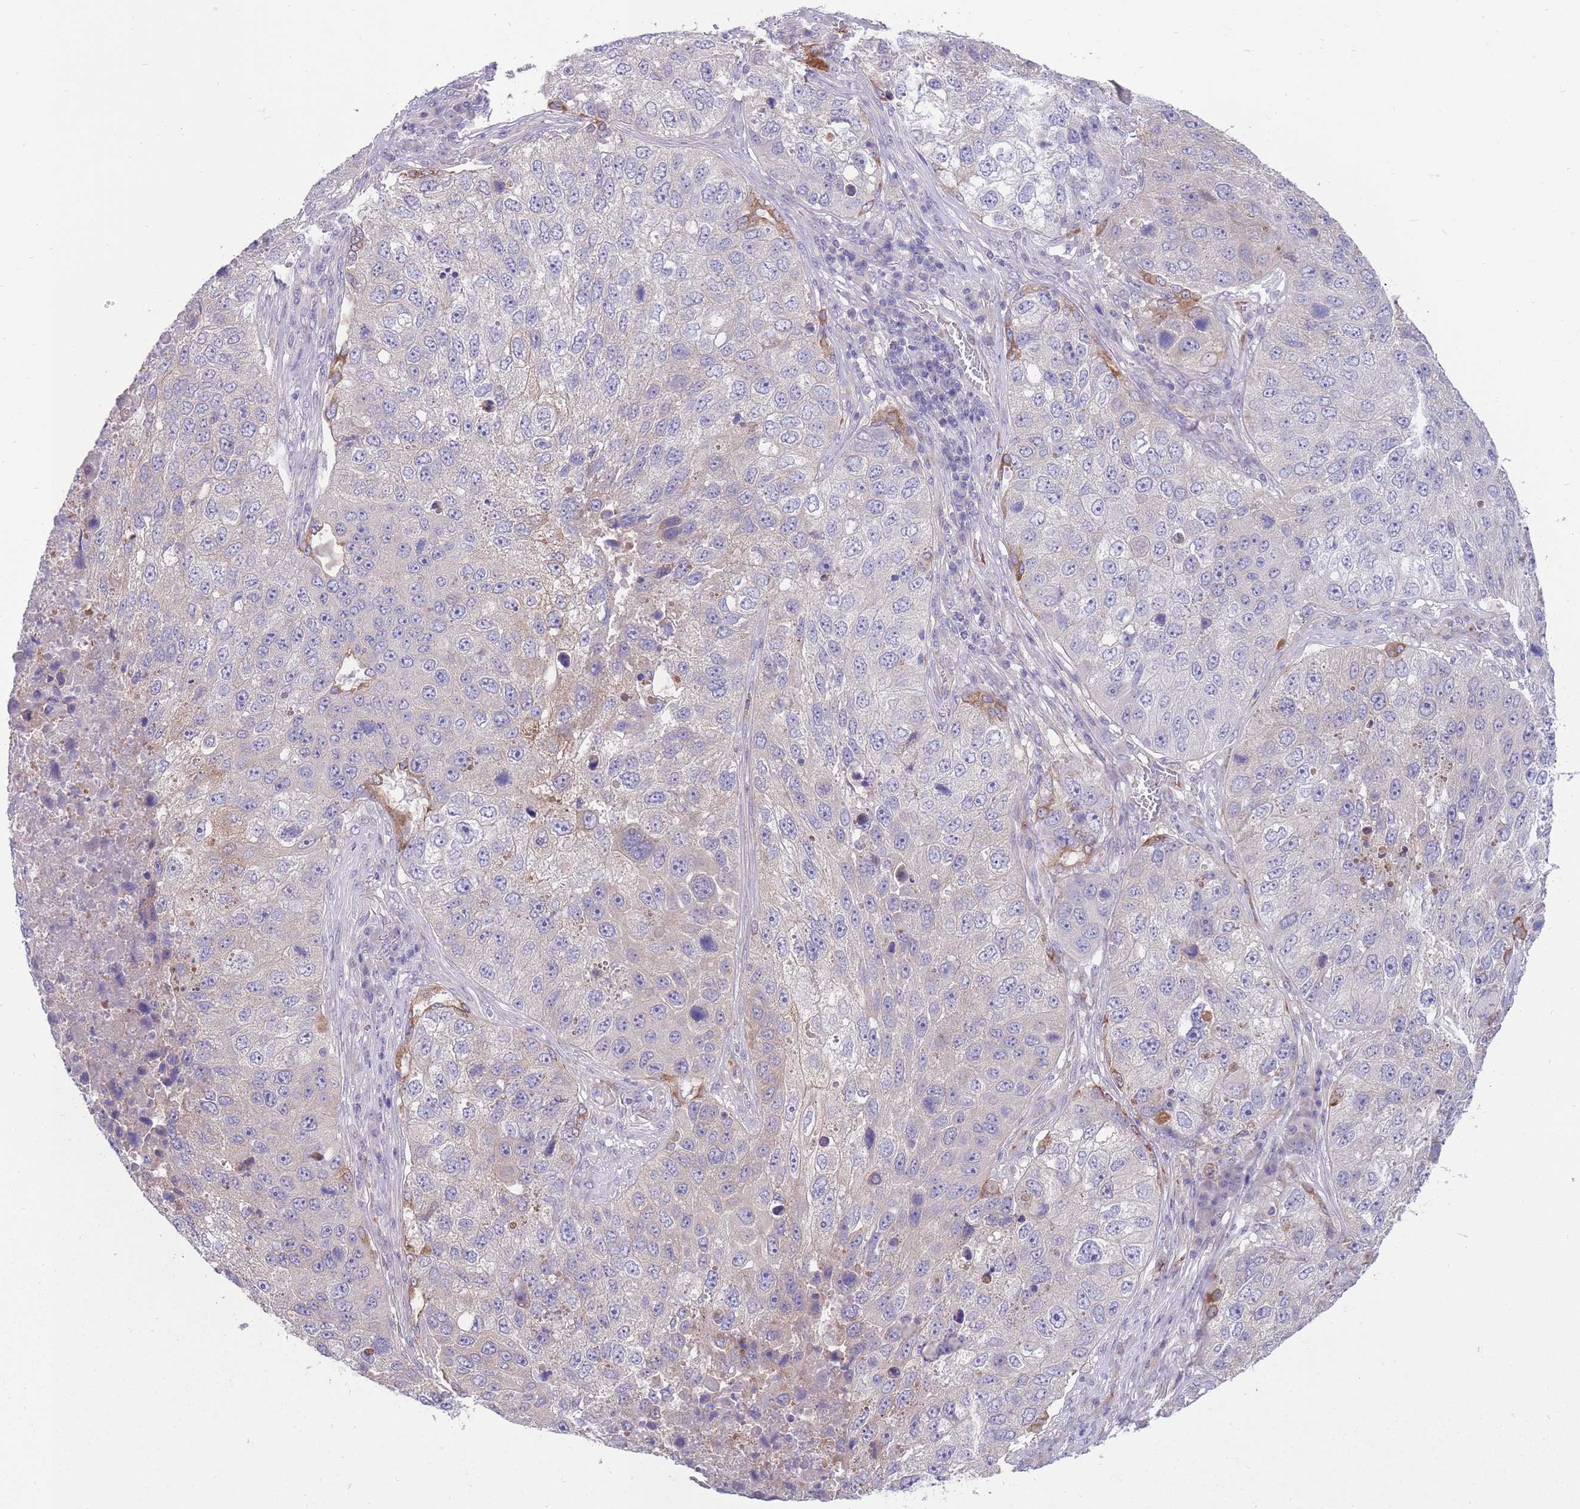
{"staining": {"intensity": "weak", "quantity": "<25%", "location": "cytoplasmic/membranous"}, "tissue": "lung cancer", "cell_type": "Tumor cells", "image_type": "cancer", "snomed": [{"axis": "morphology", "description": "Squamous cell carcinoma, NOS"}, {"axis": "topography", "description": "Lung"}], "caption": "An immunohistochemistry histopathology image of lung cancer (squamous cell carcinoma) is shown. There is no staining in tumor cells of lung cancer (squamous cell carcinoma). (Stains: DAB (3,3'-diaminobenzidine) IHC with hematoxylin counter stain, Microscopy: brightfield microscopy at high magnification).", "gene": "RGS11", "patient": {"sex": "male", "age": 61}}